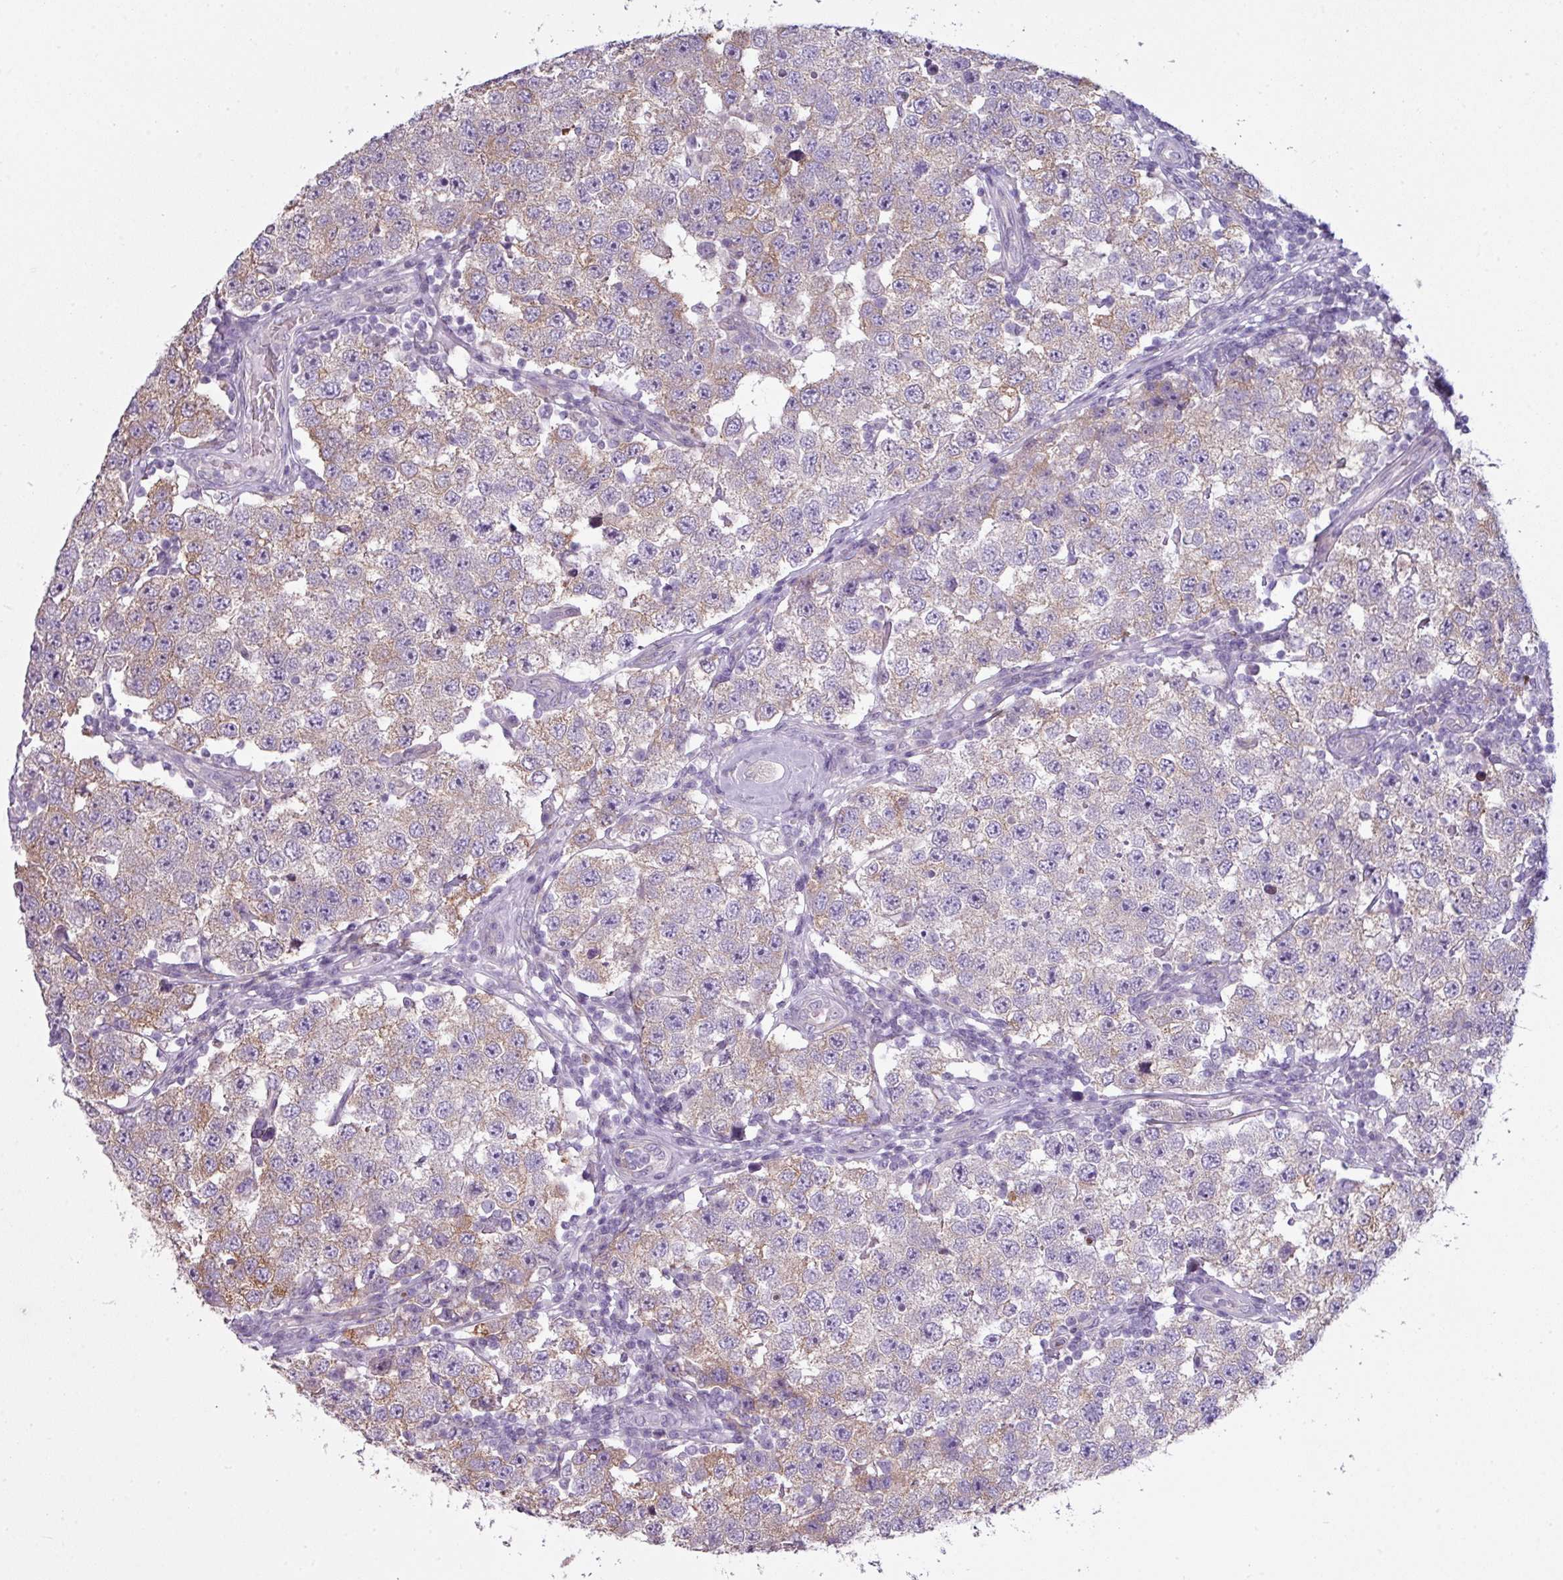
{"staining": {"intensity": "weak", "quantity": "25%-75%", "location": "cytoplasmic/membranous"}, "tissue": "testis cancer", "cell_type": "Tumor cells", "image_type": "cancer", "snomed": [{"axis": "morphology", "description": "Seminoma, NOS"}, {"axis": "topography", "description": "Testis"}], "caption": "About 25%-75% of tumor cells in human seminoma (testis) show weak cytoplasmic/membranous protein expression as visualized by brown immunohistochemical staining.", "gene": "CAMK2B", "patient": {"sex": "male", "age": 34}}